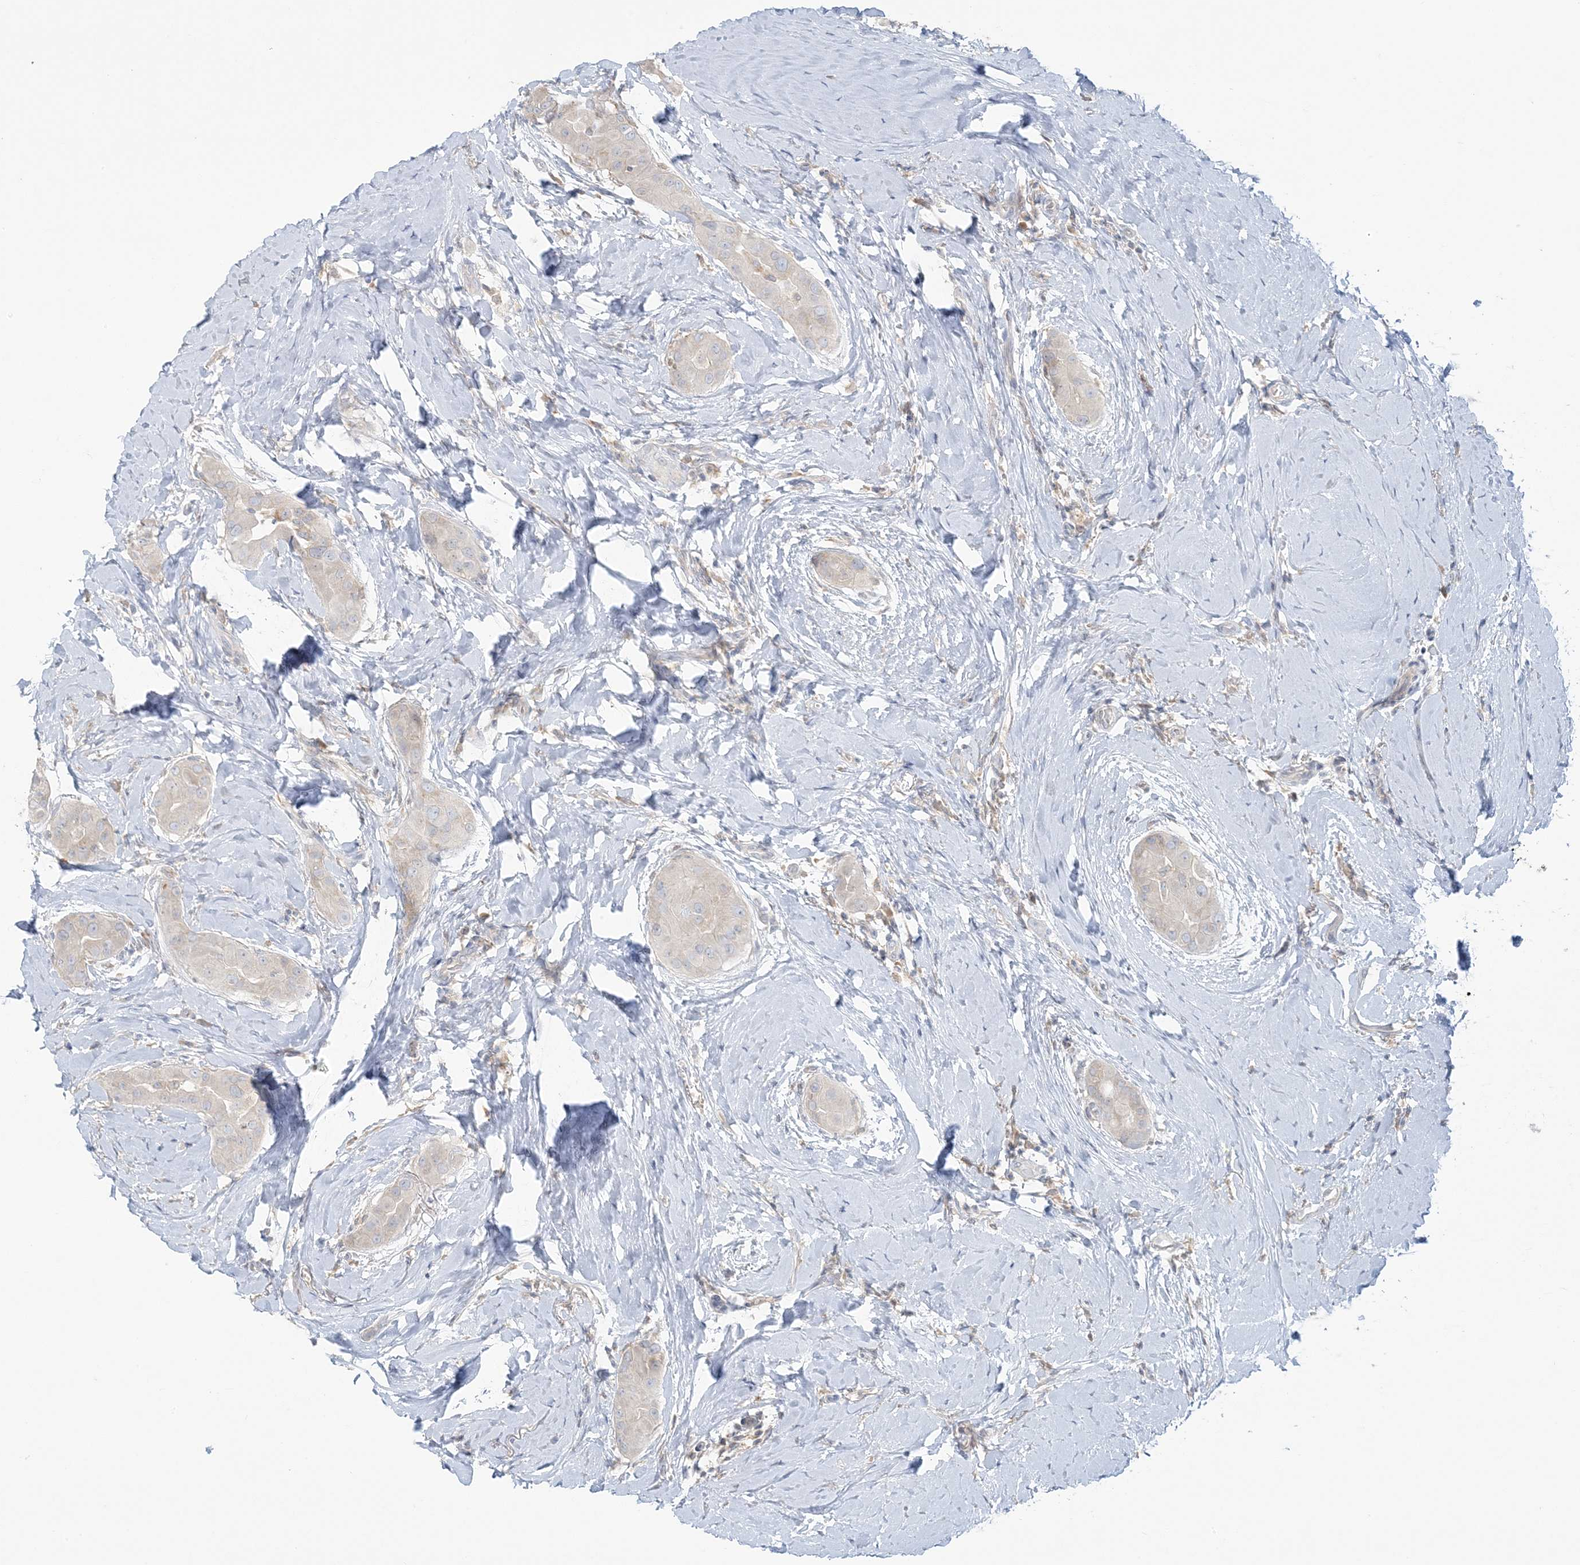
{"staining": {"intensity": "negative", "quantity": "none", "location": "none"}, "tissue": "thyroid cancer", "cell_type": "Tumor cells", "image_type": "cancer", "snomed": [{"axis": "morphology", "description": "Papillary adenocarcinoma, NOS"}, {"axis": "topography", "description": "Thyroid gland"}], "caption": "Immunohistochemistry photomicrograph of neoplastic tissue: human thyroid cancer (papillary adenocarcinoma) stained with DAB displays no significant protein expression in tumor cells.", "gene": "EEFSEC", "patient": {"sex": "male", "age": 33}}